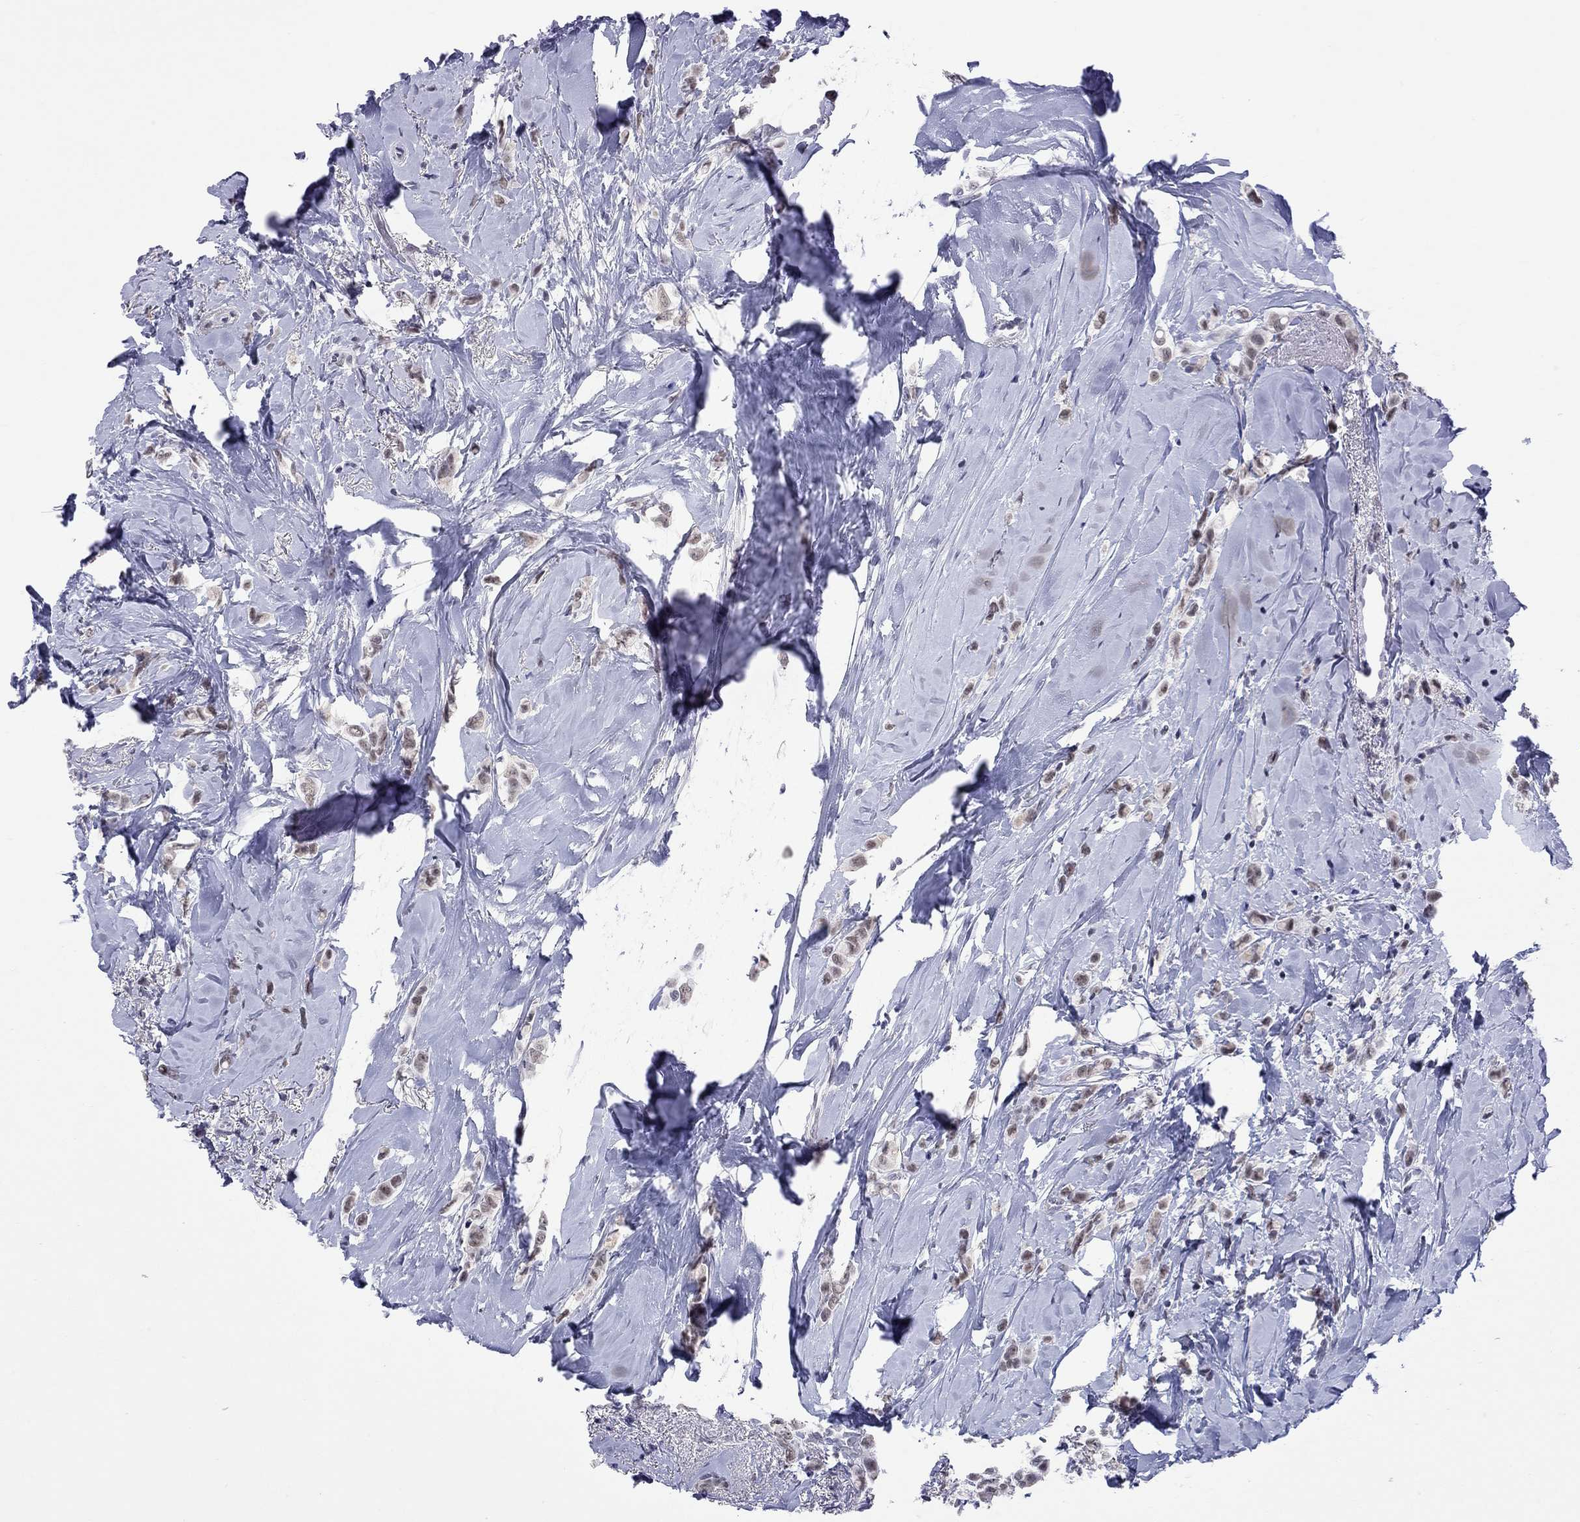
{"staining": {"intensity": "weak", "quantity": "25%-75%", "location": "nuclear"}, "tissue": "breast cancer", "cell_type": "Tumor cells", "image_type": "cancer", "snomed": [{"axis": "morphology", "description": "Lobular carcinoma"}, {"axis": "topography", "description": "Breast"}], "caption": "Weak nuclear positivity for a protein is present in about 25%-75% of tumor cells of breast cancer using IHC.", "gene": "PPP1R3A", "patient": {"sex": "female", "age": 66}}